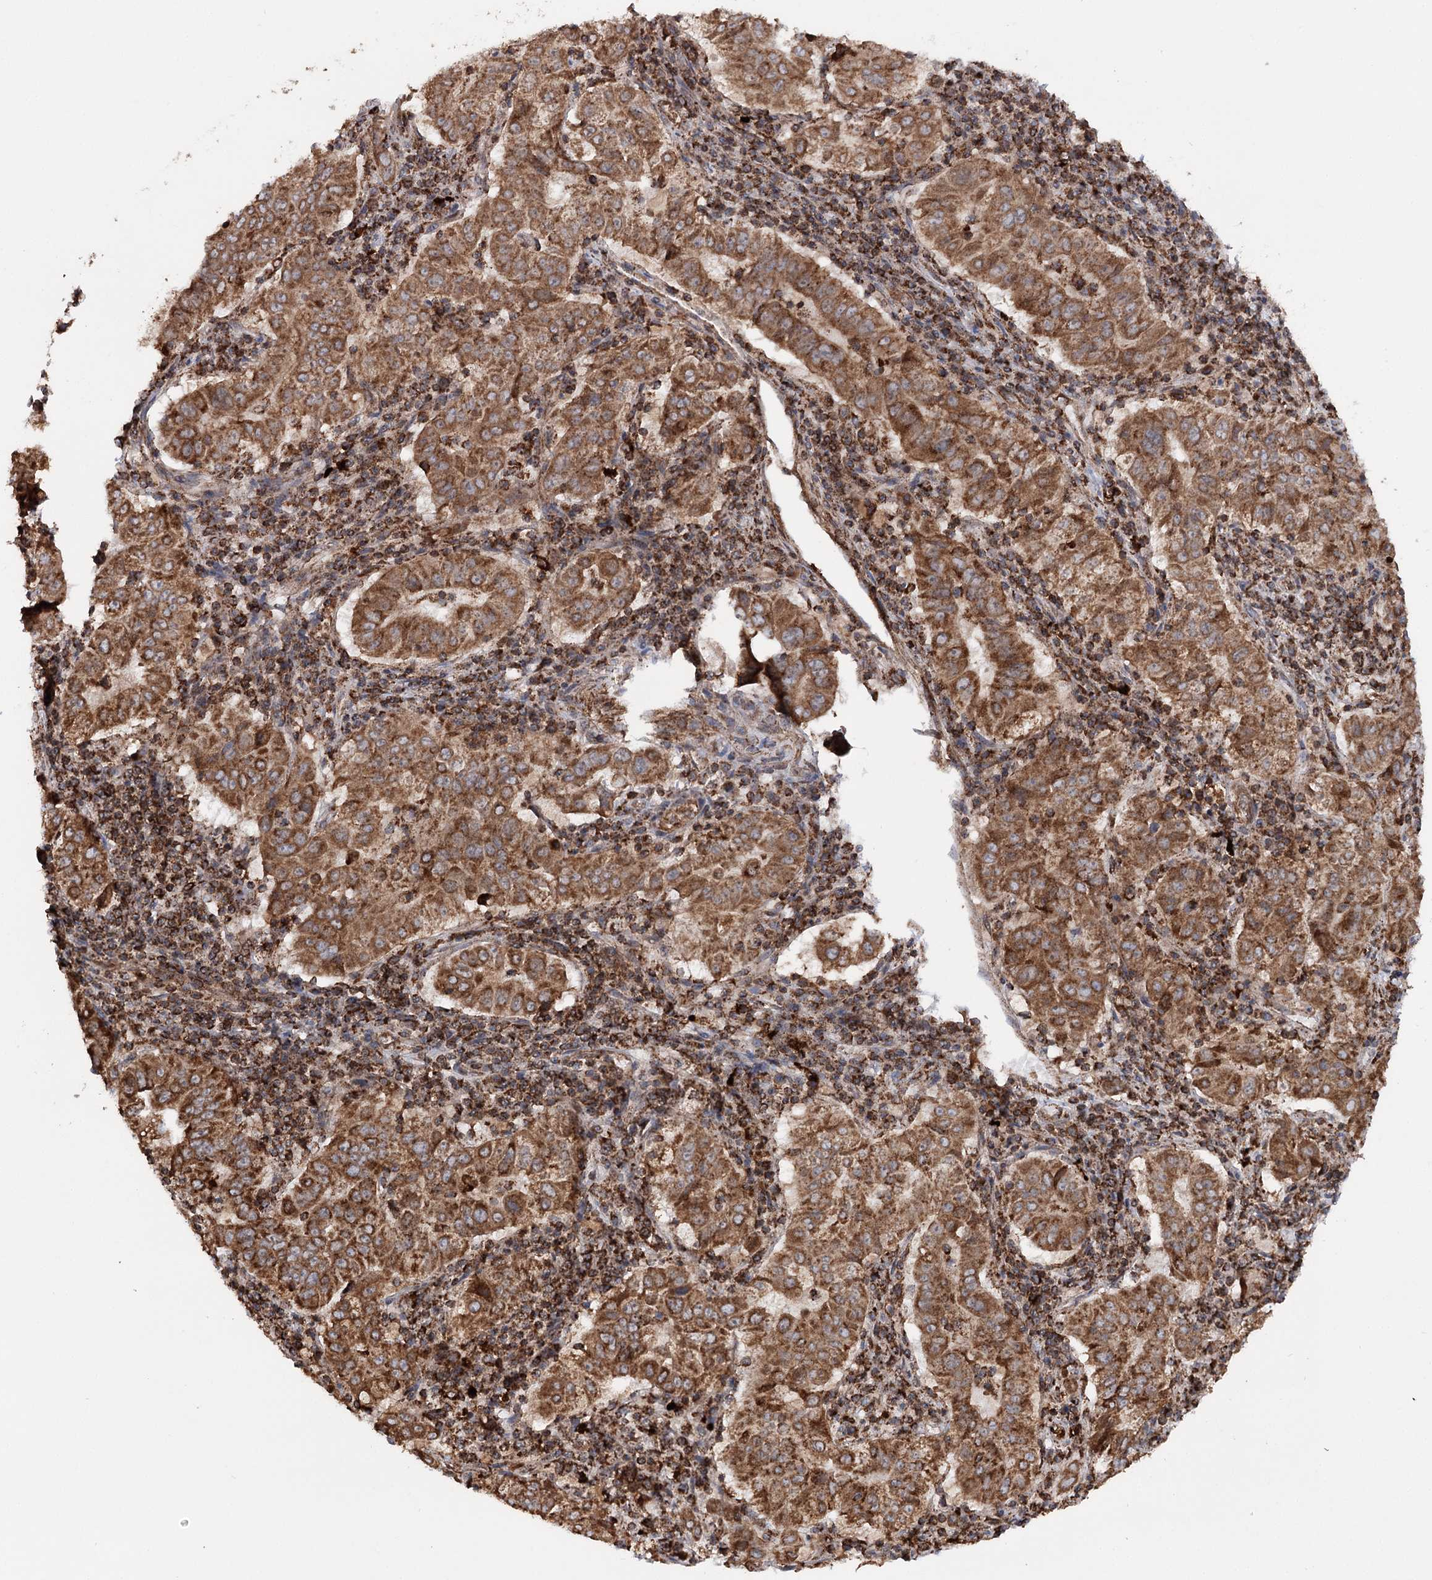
{"staining": {"intensity": "moderate", "quantity": ">75%", "location": "cytoplasmic/membranous"}, "tissue": "pancreatic cancer", "cell_type": "Tumor cells", "image_type": "cancer", "snomed": [{"axis": "morphology", "description": "Adenocarcinoma, NOS"}, {"axis": "topography", "description": "Pancreas"}], "caption": "DAB (3,3'-diaminobenzidine) immunohistochemical staining of human adenocarcinoma (pancreatic) demonstrates moderate cytoplasmic/membranous protein positivity in about >75% of tumor cells. The staining was performed using DAB to visualize the protein expression in brown, while the nuclei were stained in blue with hematoxylin (Magnification: 20x).", "gene": "FGFR1OP2", "patient": {"sex": "male", "age": 63}}